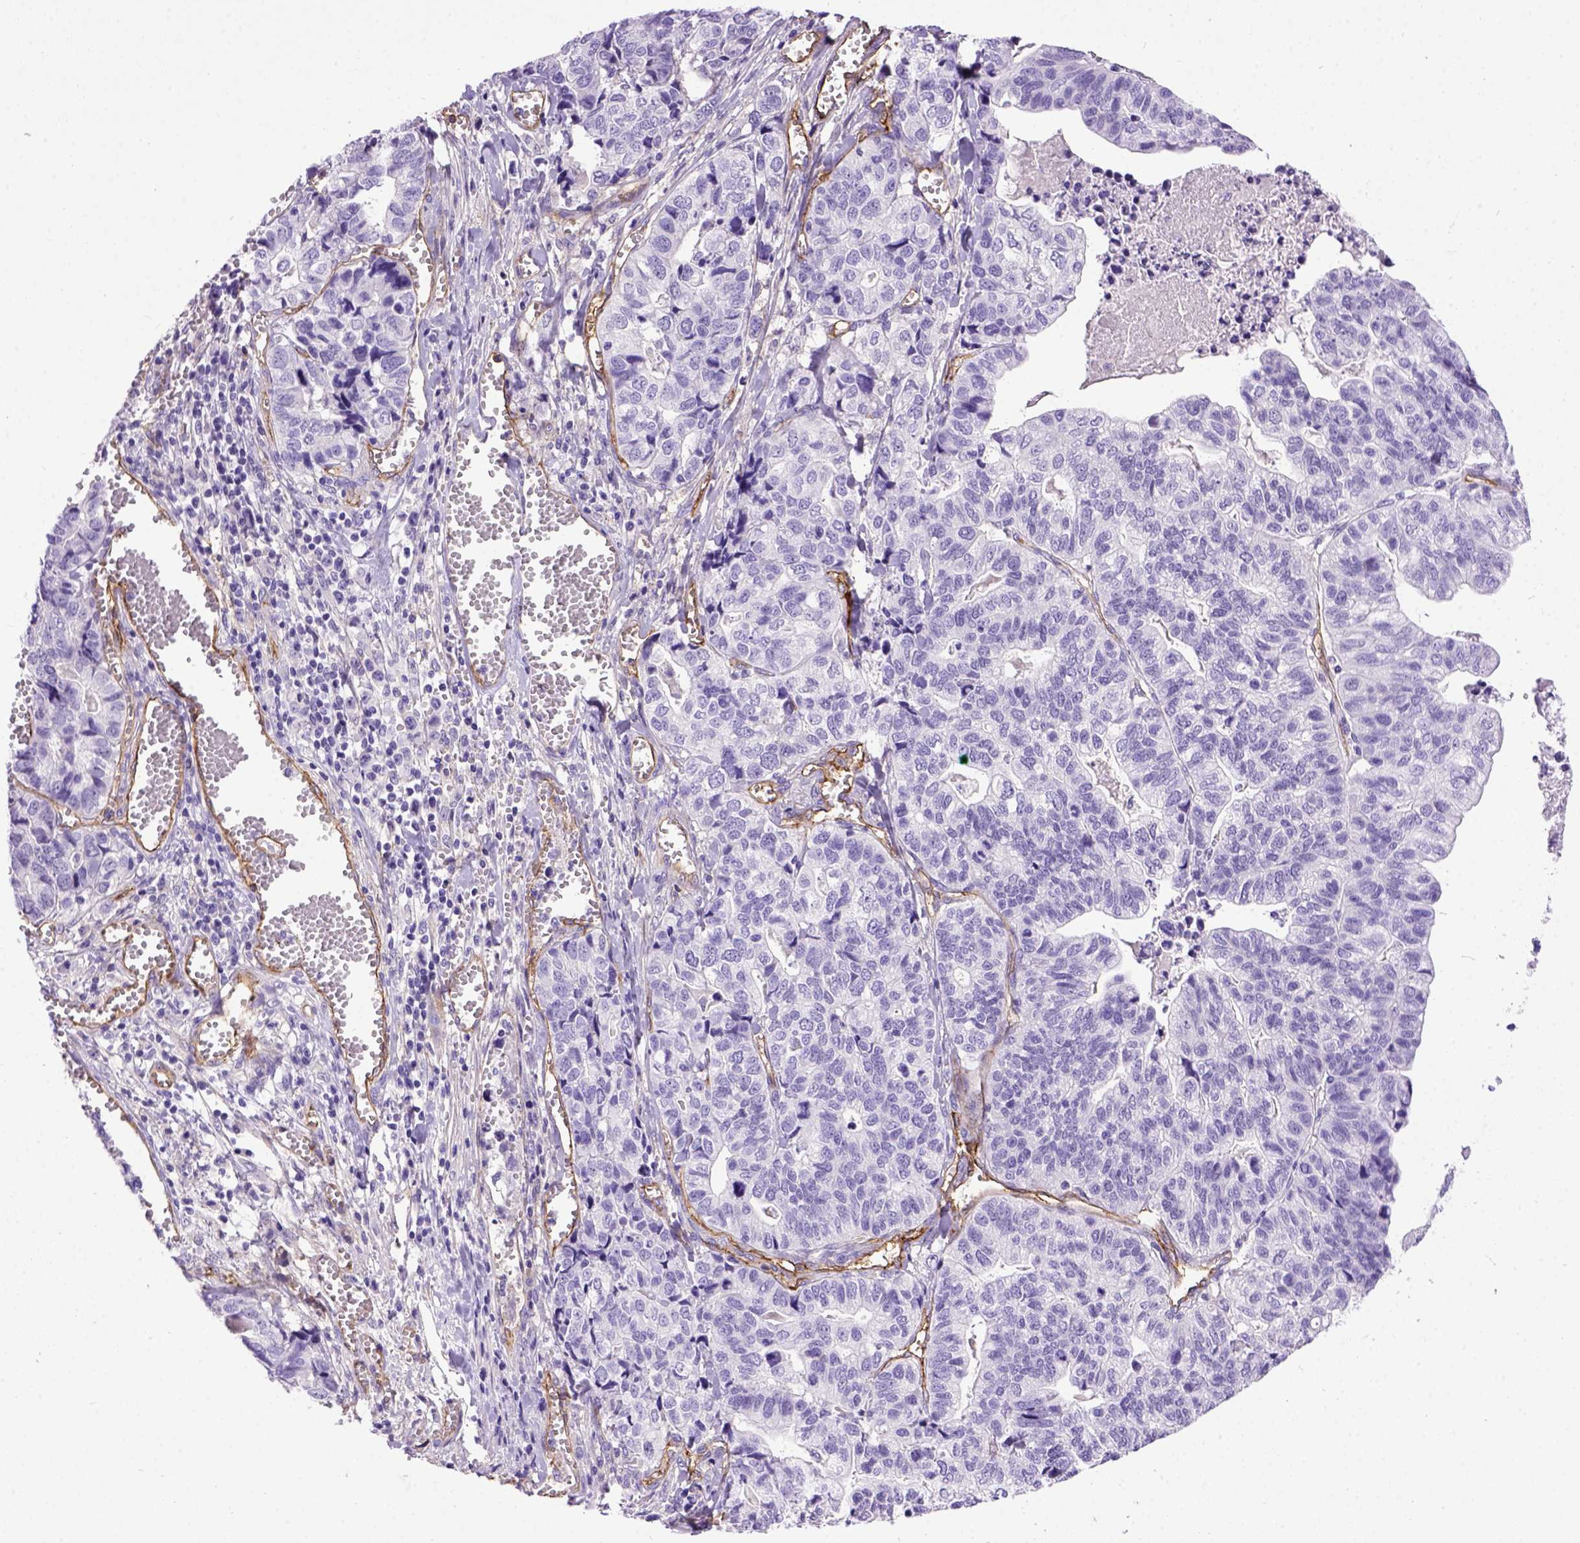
{"staining": {"intensity": "negative", "quantity": "none", "location": "none"}, "tissue": "stomach cancer", "cell_type": "Tumor cells", "image_type": "cancer", "snomed": [{"axis": "morphology", "description": "Adenocarcinoma, NOS"}, {"axis": "topography", "description": "Stomach, upper"}], "caption": "The histopathology image demonstrates no staining of tumor cells in stomach cancer.", "gene": "ENG", "patient": {"sex": "female", "age": 67}}